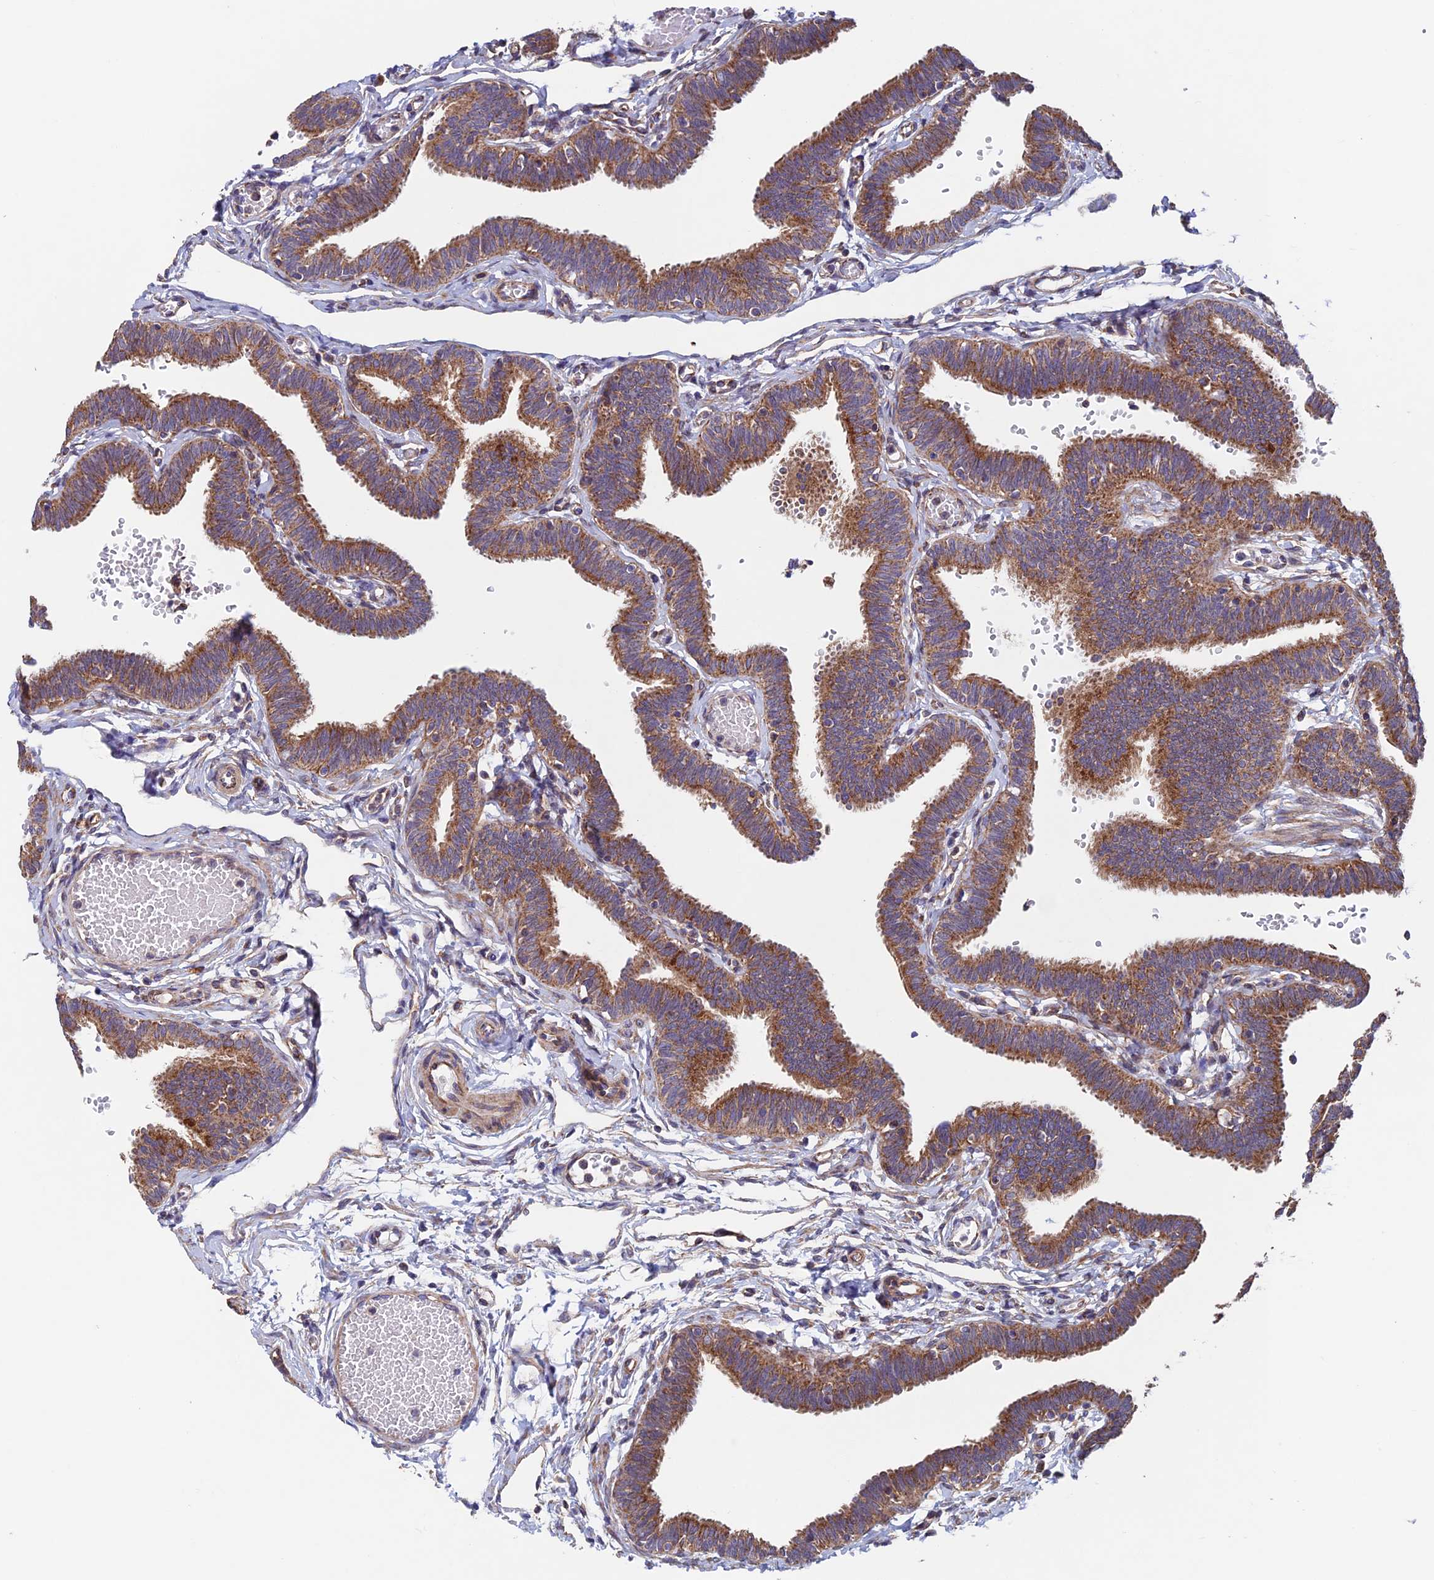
{"staining": {"intensity": "strong", "quantity": ">75%", "location": "cytoplasmic/membranous"}, "tissue": "fallopian tube", "cell_type": "Glandular cells", "image_type": "normal", "snomed": [{"axis": "morphology", "description": "Normal tissue, NOS"}, {"axis": "topography", "description": "Fallopian tube"}, {"axis": "topography", "description": "Ovary"}], "caption": "Immunohistochemical staining of unremarkable fallopian tube shows strong cytoplasmic/membranous protein staining in about >75% of glandular cells.", "gene": "MRPL1", "patient": {"sex": "female", "age": 23}}